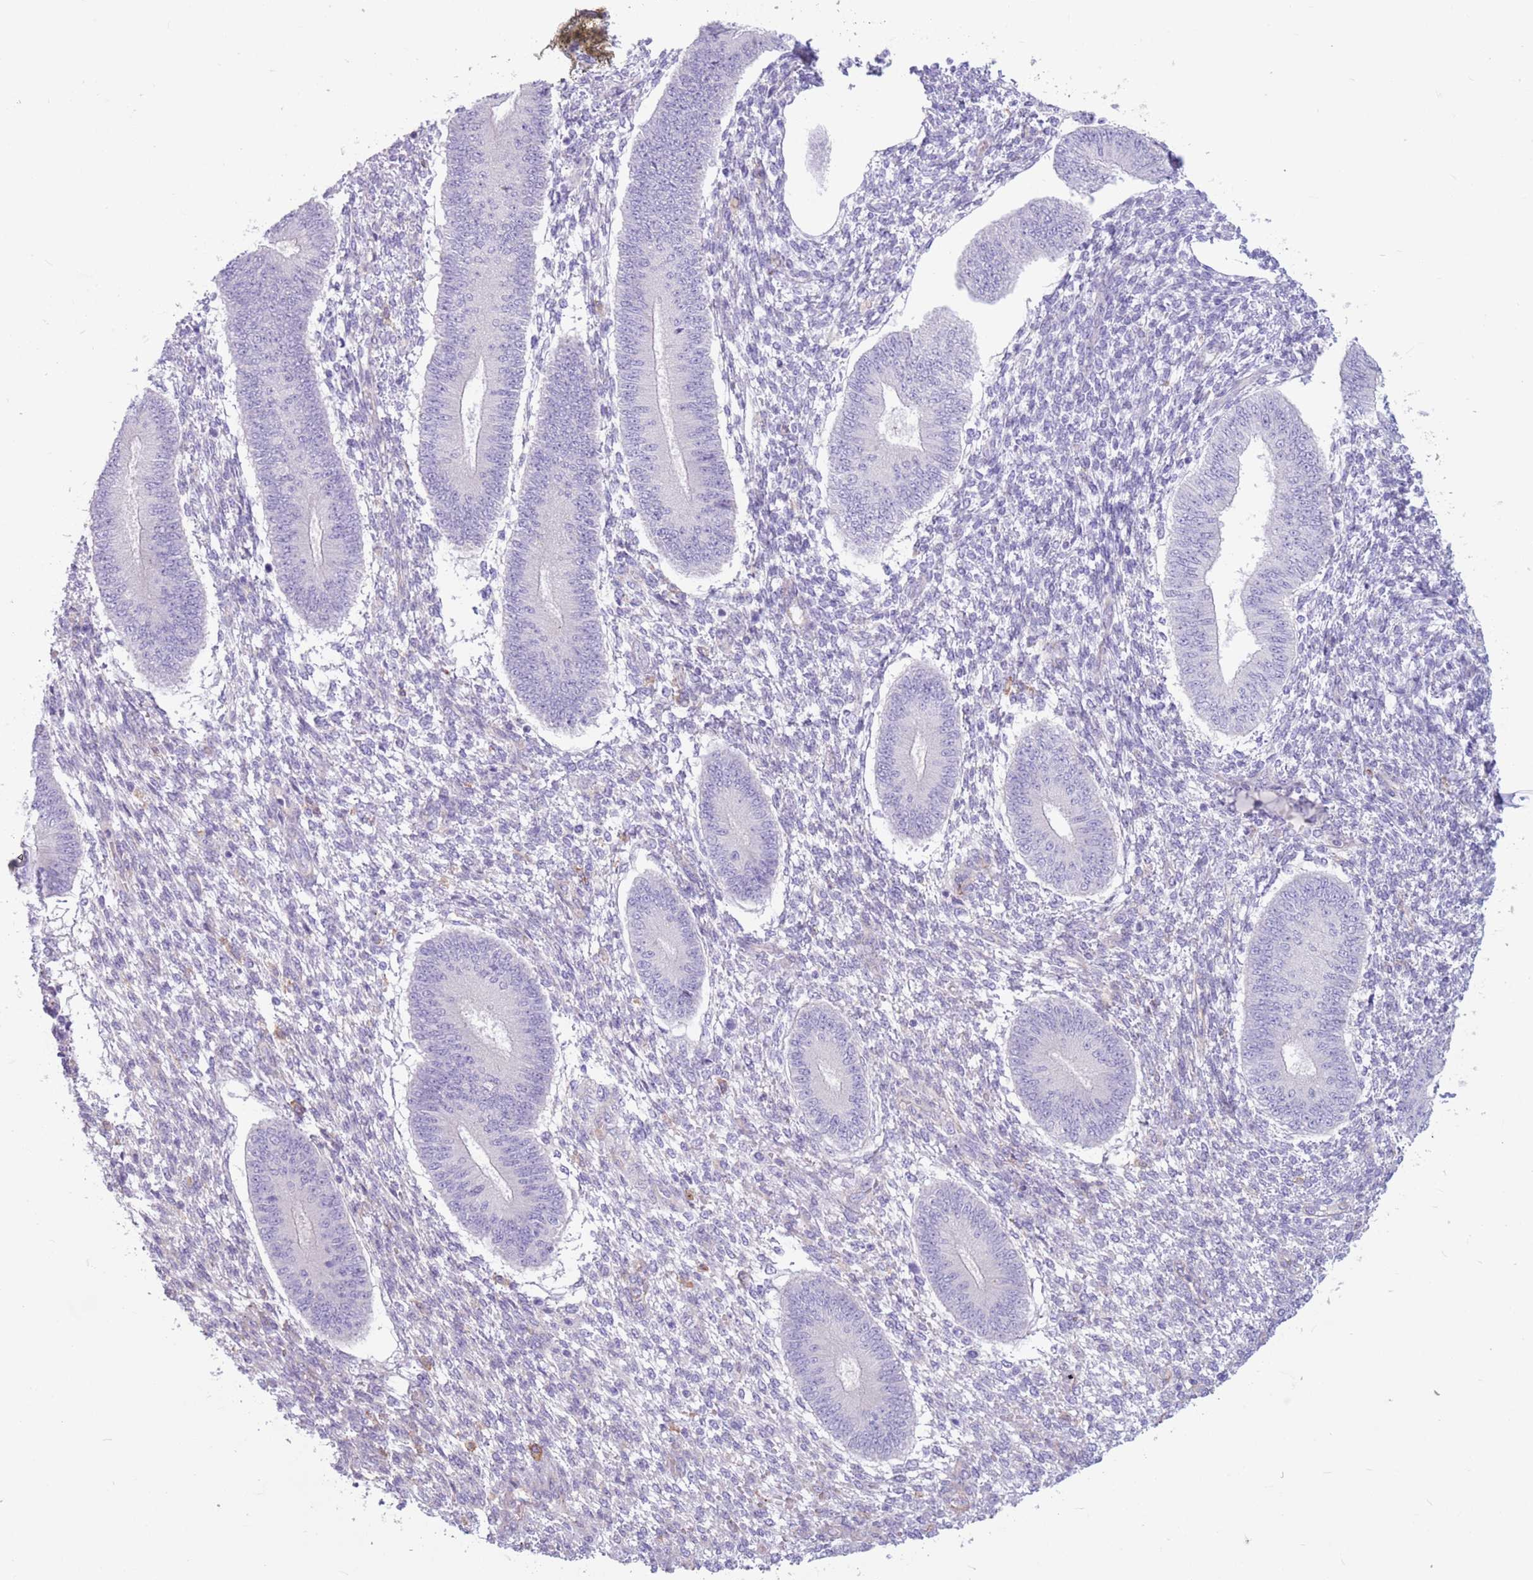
{"staining": {"intensity": "moderate", "quantity": "<25%", "location": "cytoplasmic/membranous"}, "tissue": "endometrium", "cell_type": "Cells in endometrial stroma", "image_type": "normal", "snomed": [{"axis": "morphology", "description": "Normal tissue, NOS"}, {"axis": "topography", "description": "Endometrium"}], "caption": "Cells in endometrial stroma show low levels of moderate cytoplasmic/membranous positivity in approximately <25% of cells in benign human endometrium.", "gene": "SNX6", "patient": {"sex": "female", "age": 49}}